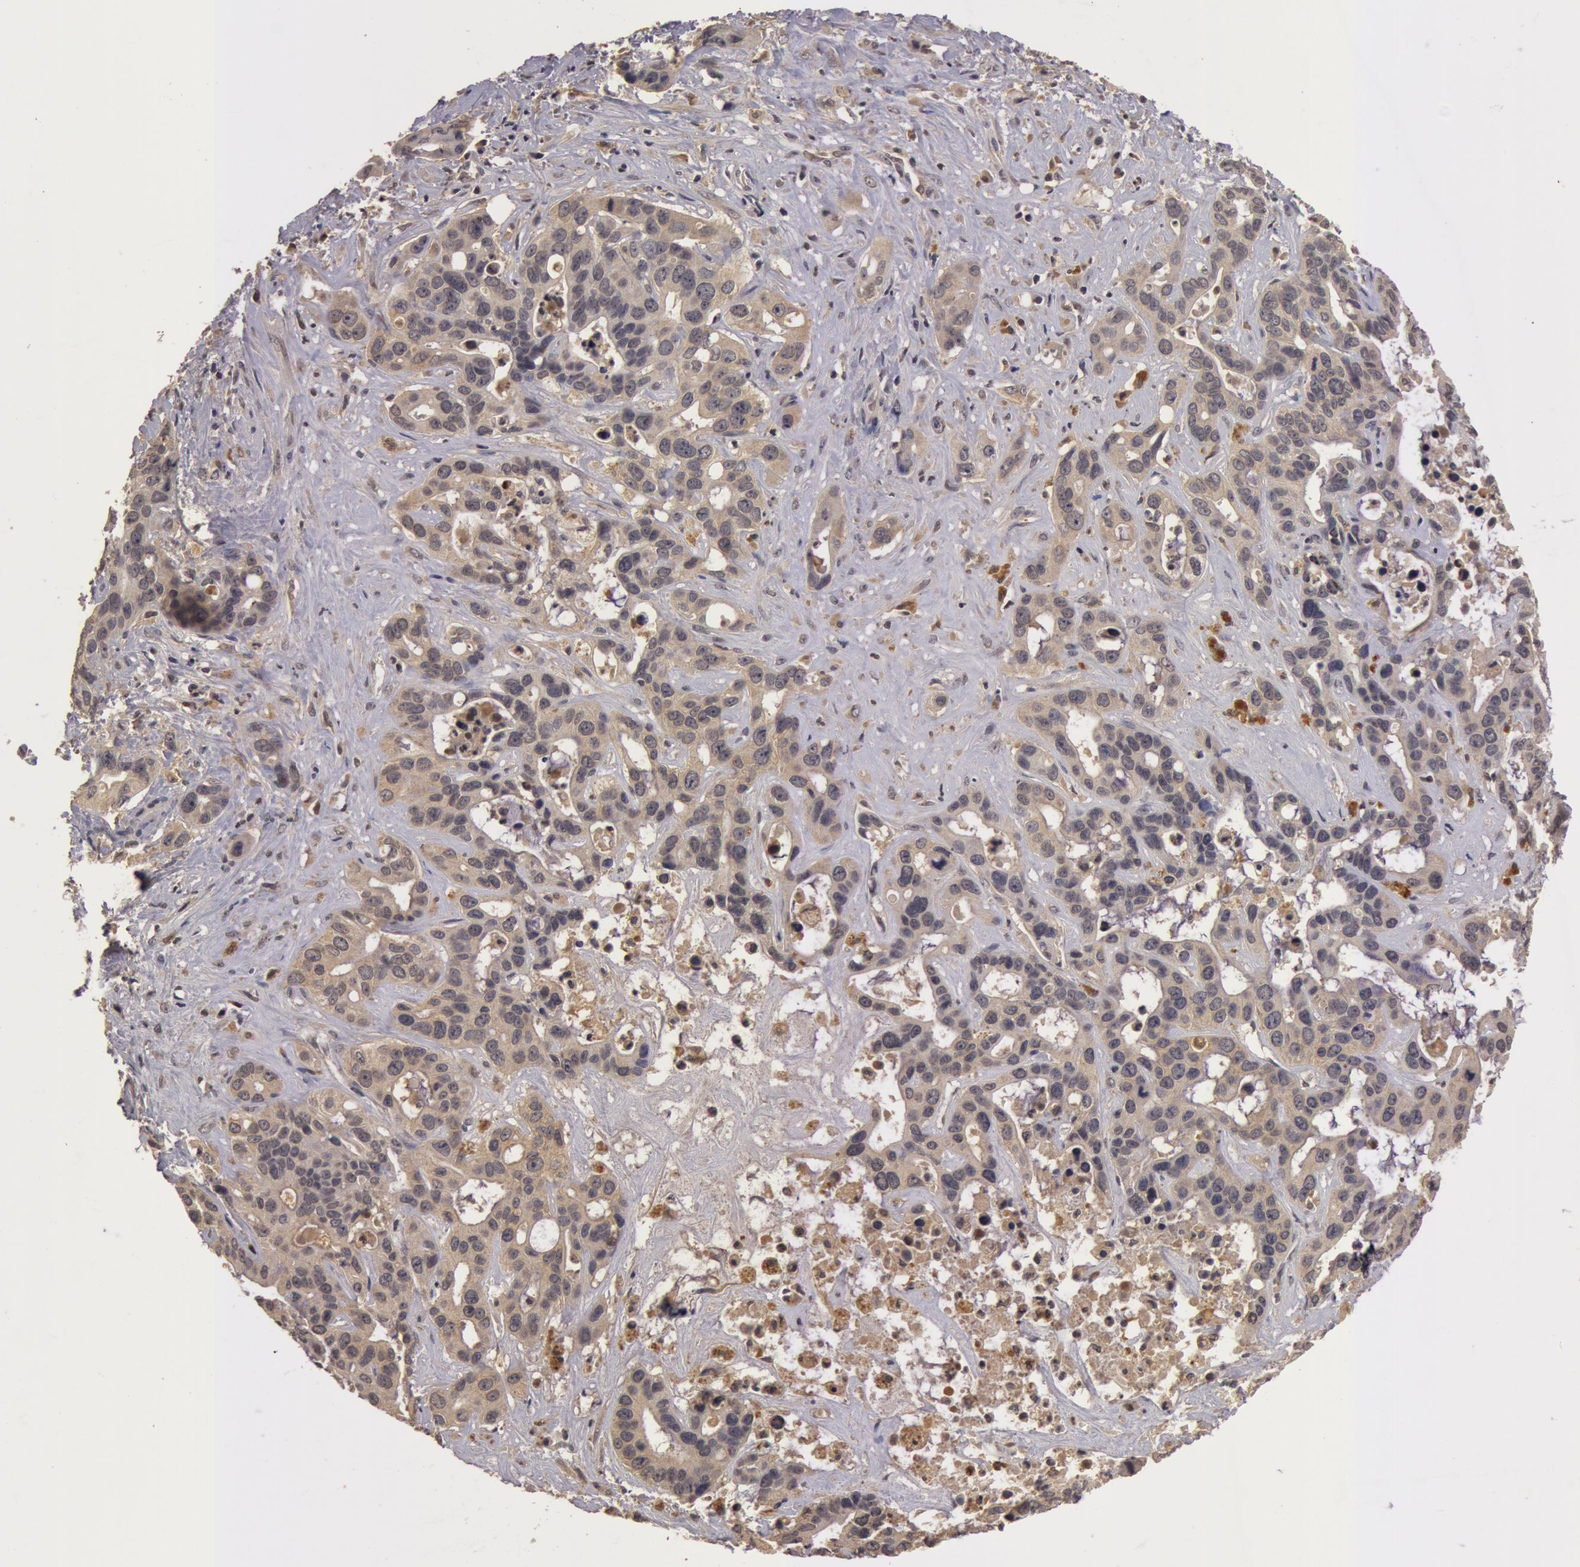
{"staining": {"intensity": "weak", "quantity": ">75%", "location": "cytoplasmic/membranous"}, "tissue": "liver cancer", "cell_type": "Tumor cells", "image_type": "cancer", "snomed": [{"axis": "morphology", "description": "Cholangiocarcinoma"}, {"axis": "topography", "description": "Liver"}], "caption": "This is a histology image of IHC staining of liver cholangiocarcinoma, which shows weak expression in the cytoplasmic/membranous of tumor cells.", "gene": "BCHE", "patient": {"sex": "female", "age": 65}}